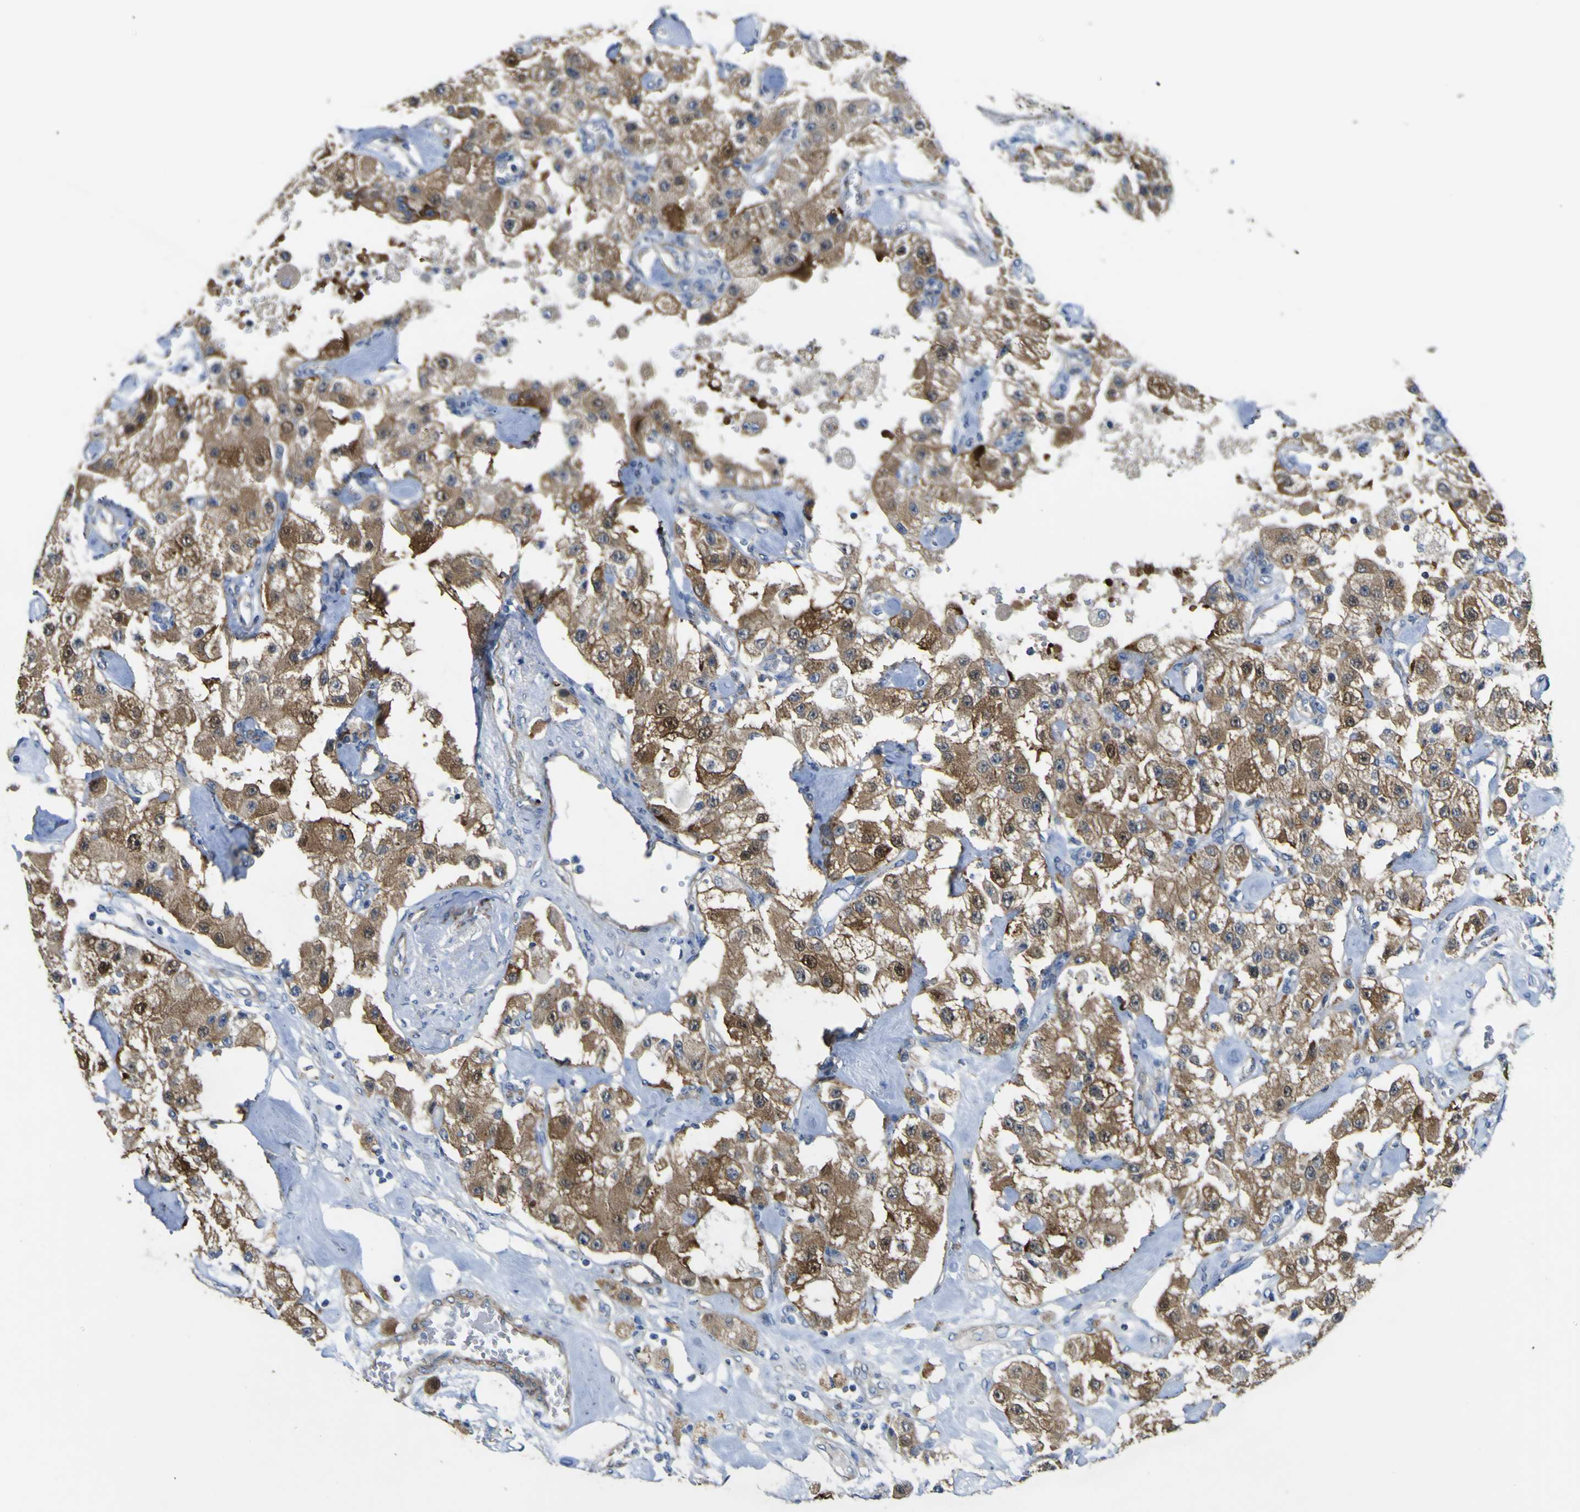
{"staining": {"intensity": "moderate", "quantity": ">75%", "location": "cytoplasmic/membranous"}, "tissue": "carcinoid", "cell_type": "Tumor cells", "image_type": "cancer", "snomed": [{"axis": "morphology", "description": "Carcinoid, malignant, NOS"}, {"axis": "topography", "description": "Pancreas"}], "caption": "Carcinoid stained with immunohistochemistry exhibits moderate cytoplasmic/membranous staining in approximately >75% of tumor cells.", "gene": "ALDH18A1", "patient": {"sex": "male", "age": 41}}